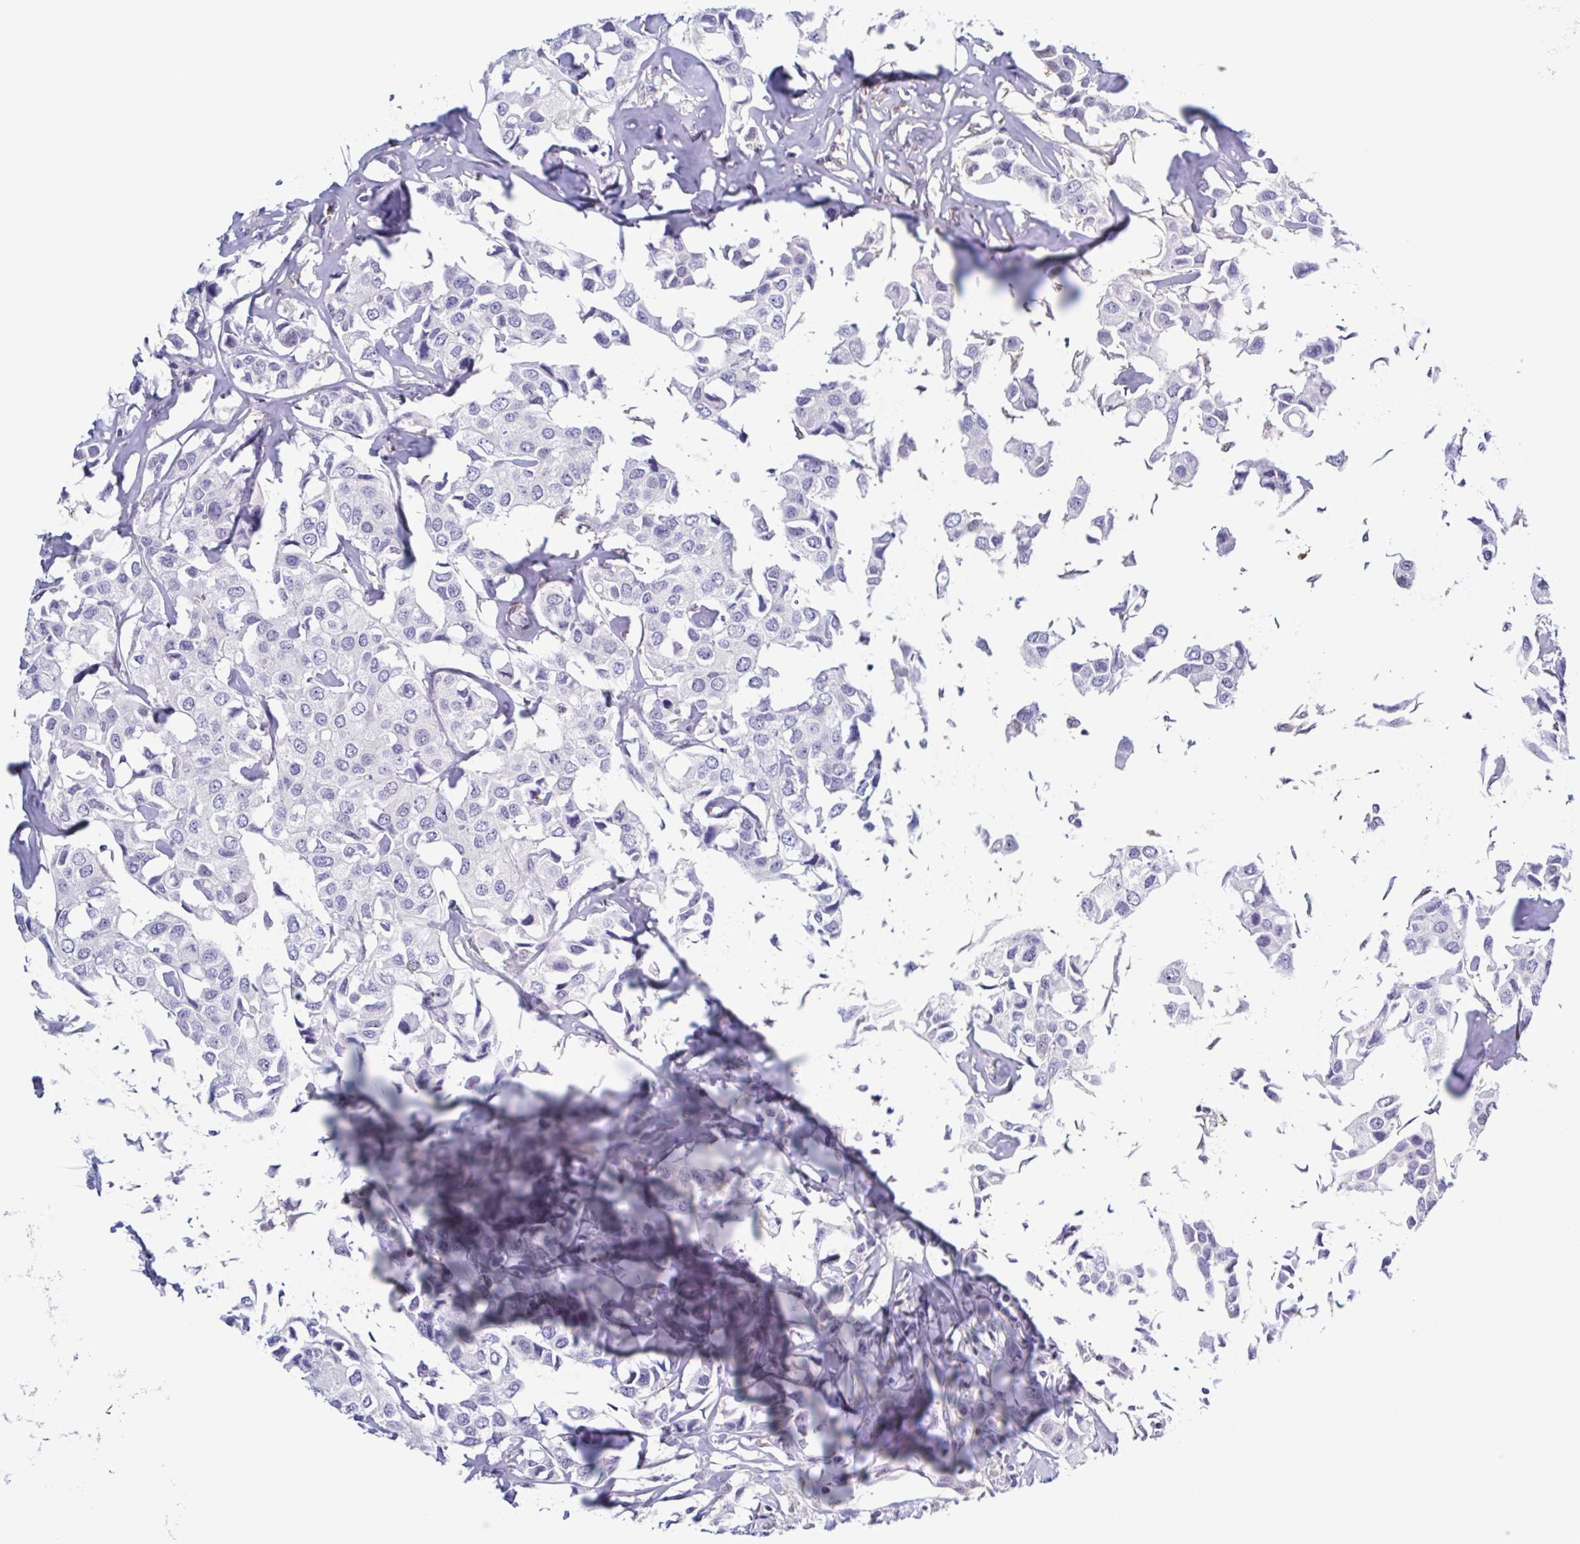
{"staining": {"intensity": "negative", "quantity": "none", "location": "none"}, "tissue": "breast cancer", "cell_type": "Tumor cells", "image_type": "cancer", "snomed": [{"axis": "morphology", "description": "Duct carcinoma"}, {"axis": "topography", "description": "Breast"}], "caption": "High power microscopy histopathology image of an IHC histopathology image of intraductal carcinoma (breast), revealing no significant staining in tumor cells. The staining was performed using DAB (3,3'-diaminobenzidine) to visualize the protein expression in brown, while the nuclei were stained in blue with hematoxylin (Magnification: 20x).", "gene": "LDHC", "patient": {"sex": "female", "age": 80}}